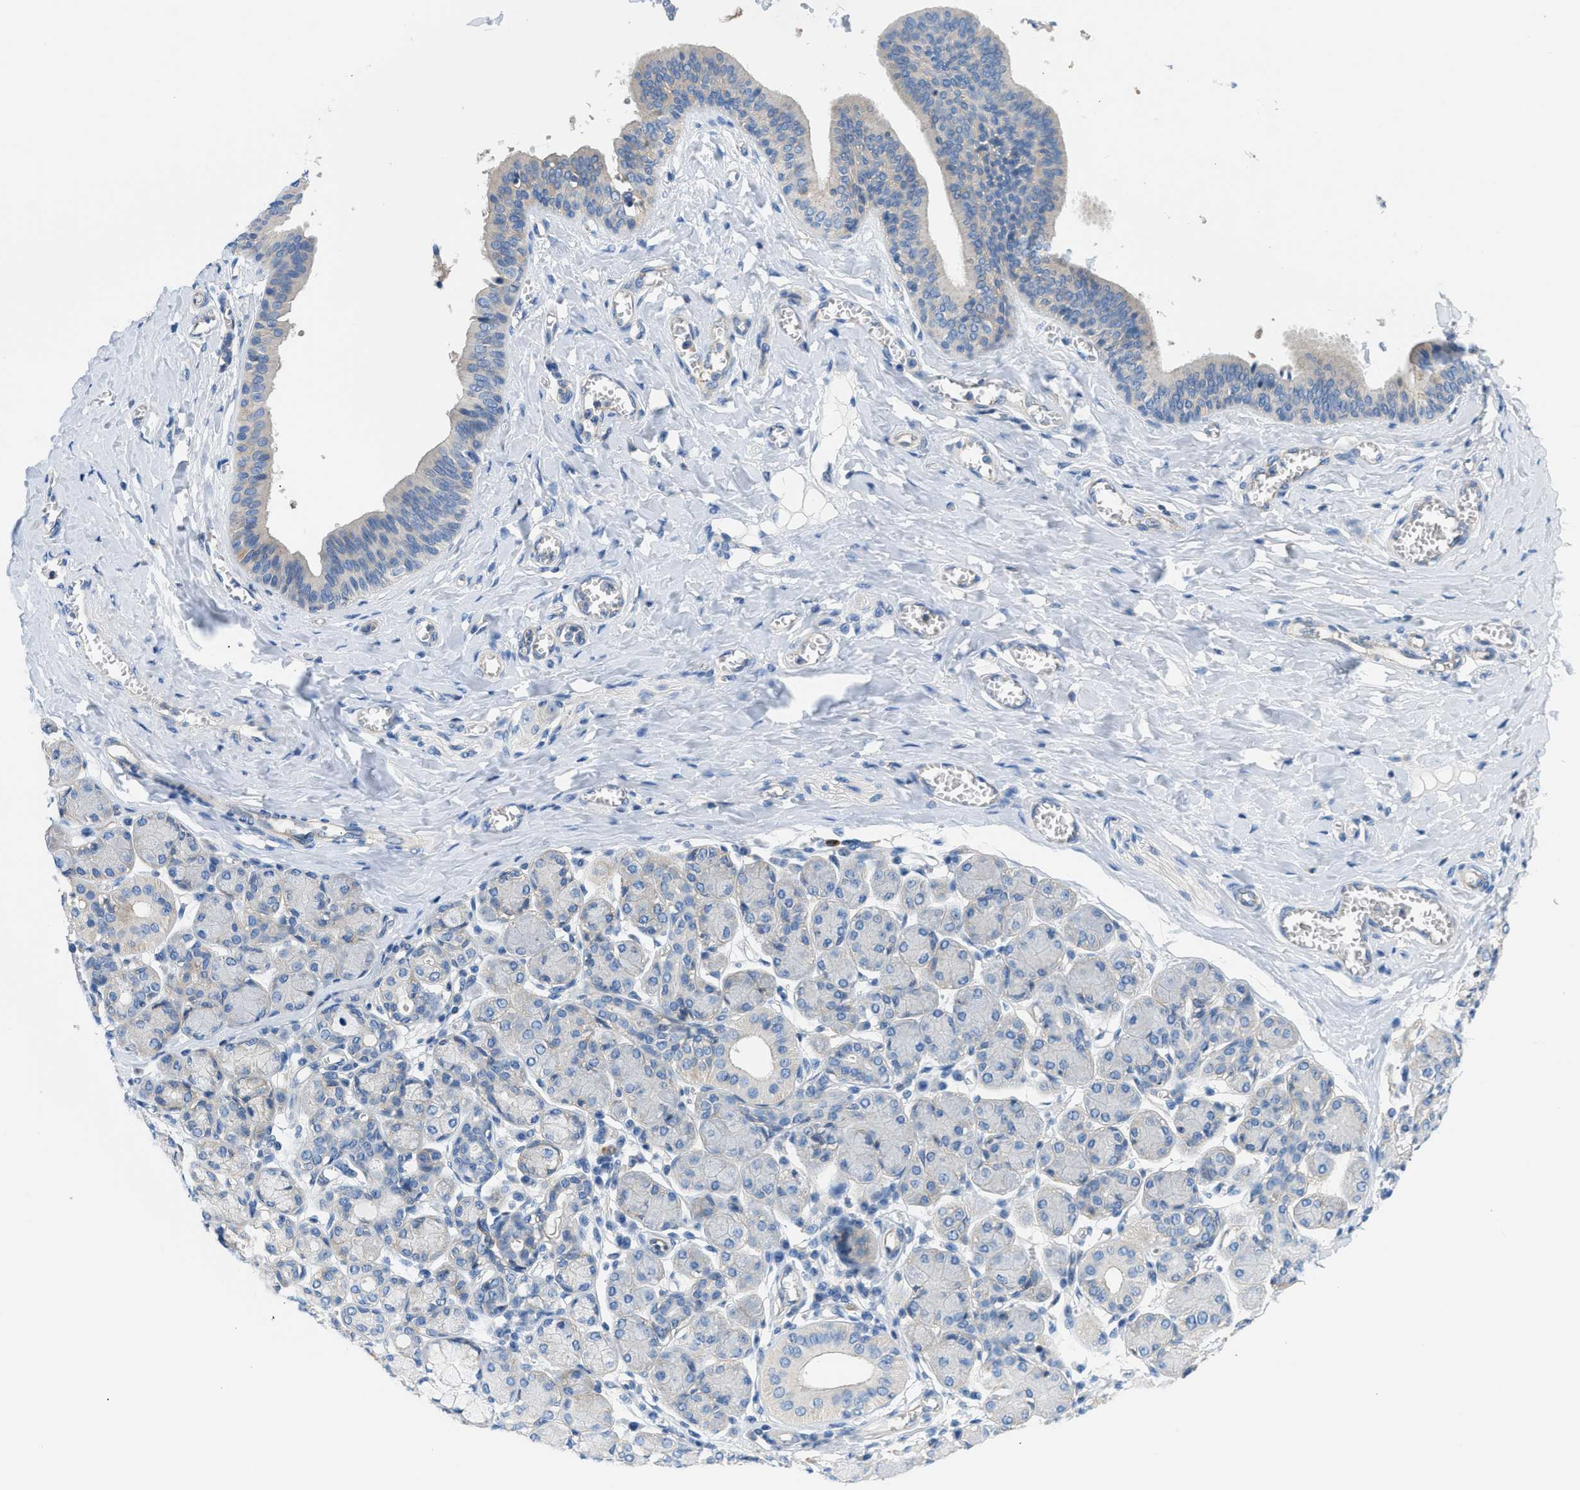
{"staining": {"intensity": "negative", "quantity": "none", "location": "none"}, "tissue": "salivary gland", "cell_type": "Glandular cells", "image_type": "normal", "snomed": [{"axis": "morphology", "description": "Normal tissue, NOS"}, {"axis": "morphology", "description": "Inflammation, NOS"}, {"axis": "topography", "description": "Lymph node"}, {"axis": "topography", "description": "Salivary gland"}], "caption": "IHC photomicrograph of unremarkable salivary gland: human salivary gland stained with DAB demonstrates no significant protein positivity in glandular cells.", "gene": "ORAI1", "patient": {"sex": "male", "age": 3}}